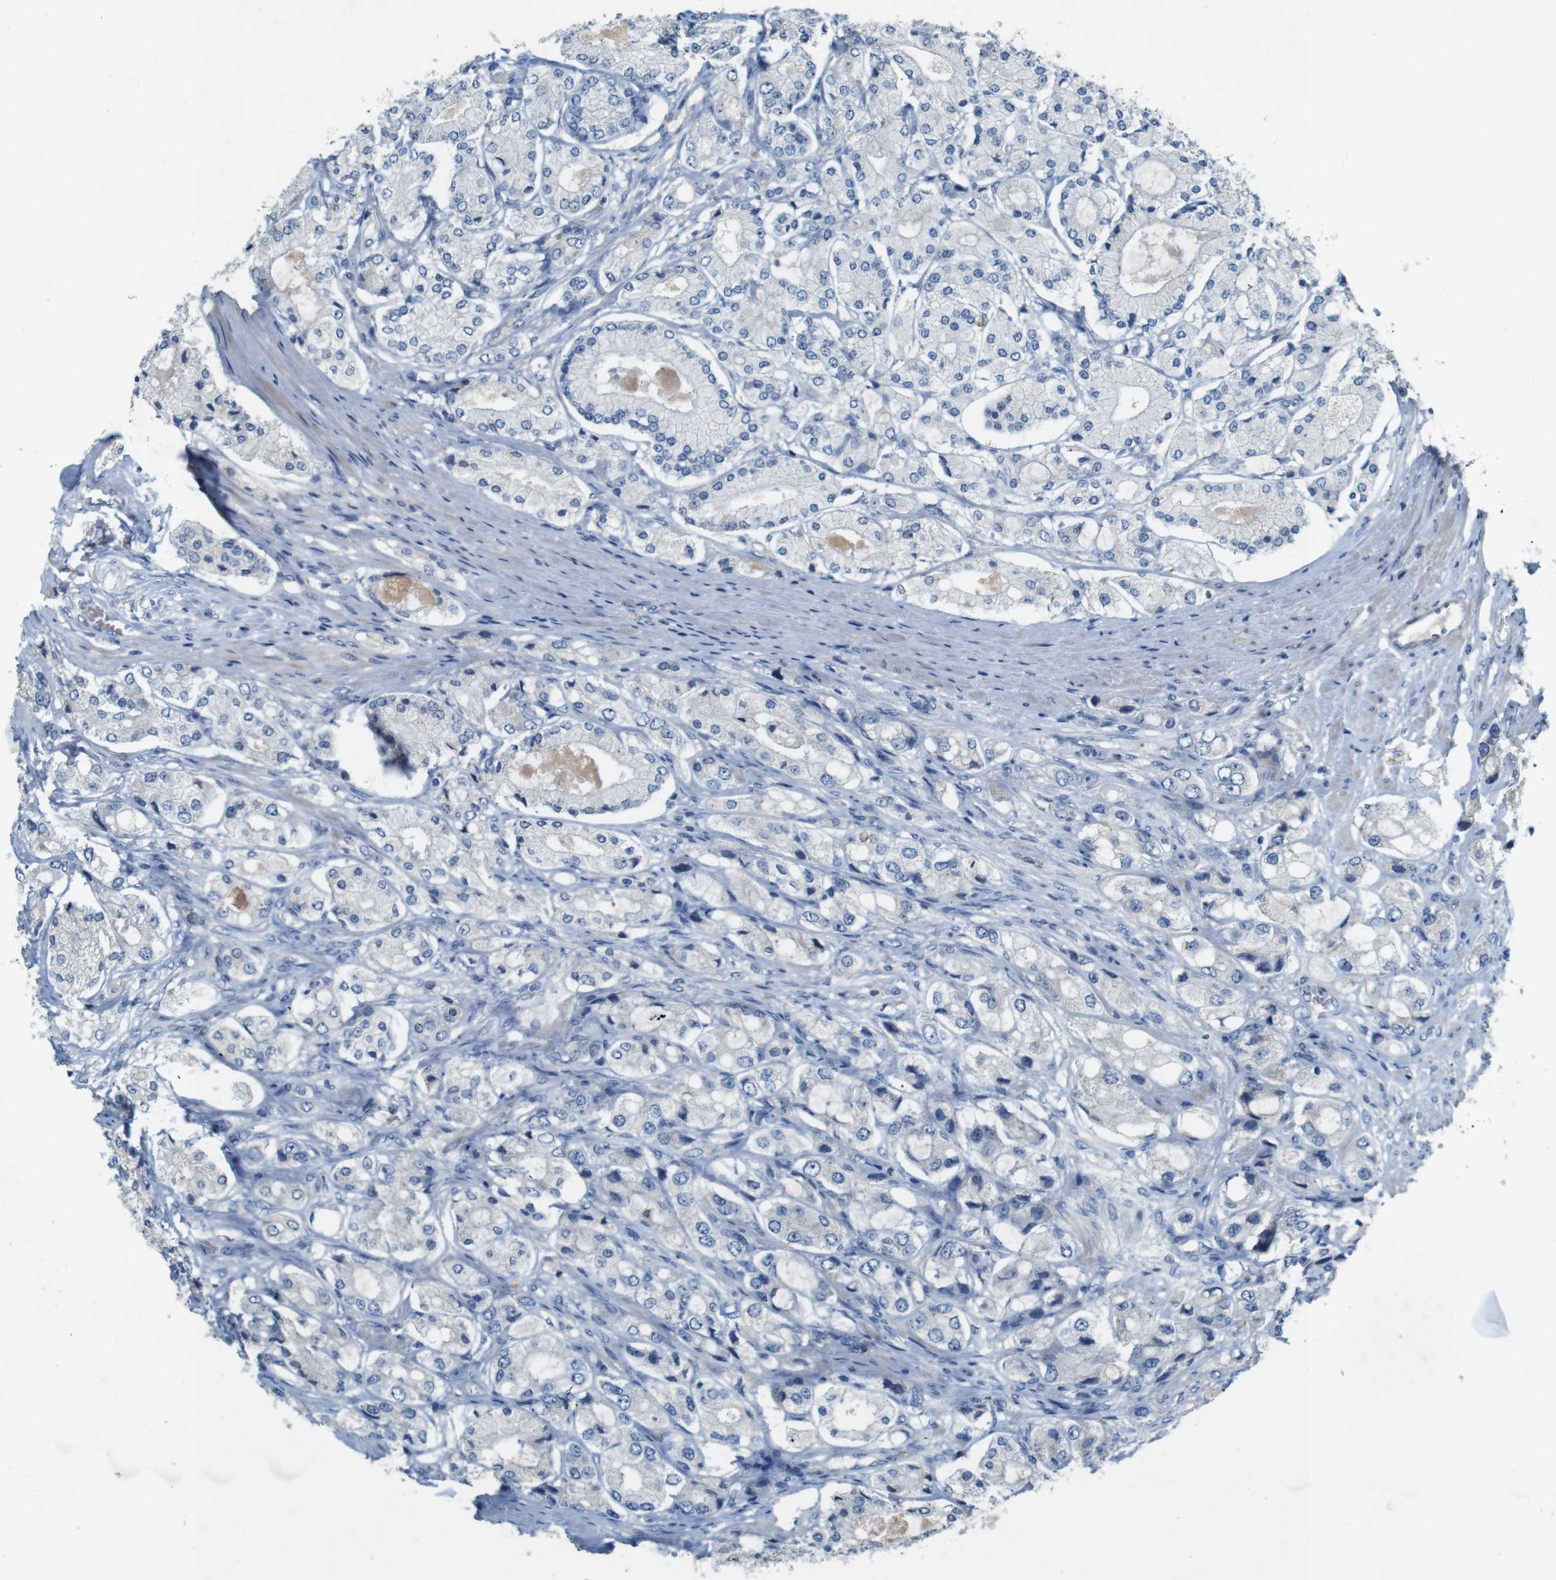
{"staining": {"intensity": "negative", "quantity": "none", "location": "none"}, "tissue": "prostate cancer", "cell_type": "Tumor cells", "image_type": "cancer", "snomed": [{"axis": "morphology", "description": "Adenocarcinoma, High grade"}, {"axis": "topography", "description": "Prostate"}], "caption": "Immunohistochemical staining of human prostate cancer (high-grade adenocarcinoma) demonstrates no significant staining in tumor cells. (DAB (3,3'-diaminobenzidine) immunohistochemistry visualized using brightfield microscopy, high magnification).", "gene": "MOGAT3", "patient": {"sex": "male", "age": 65}}